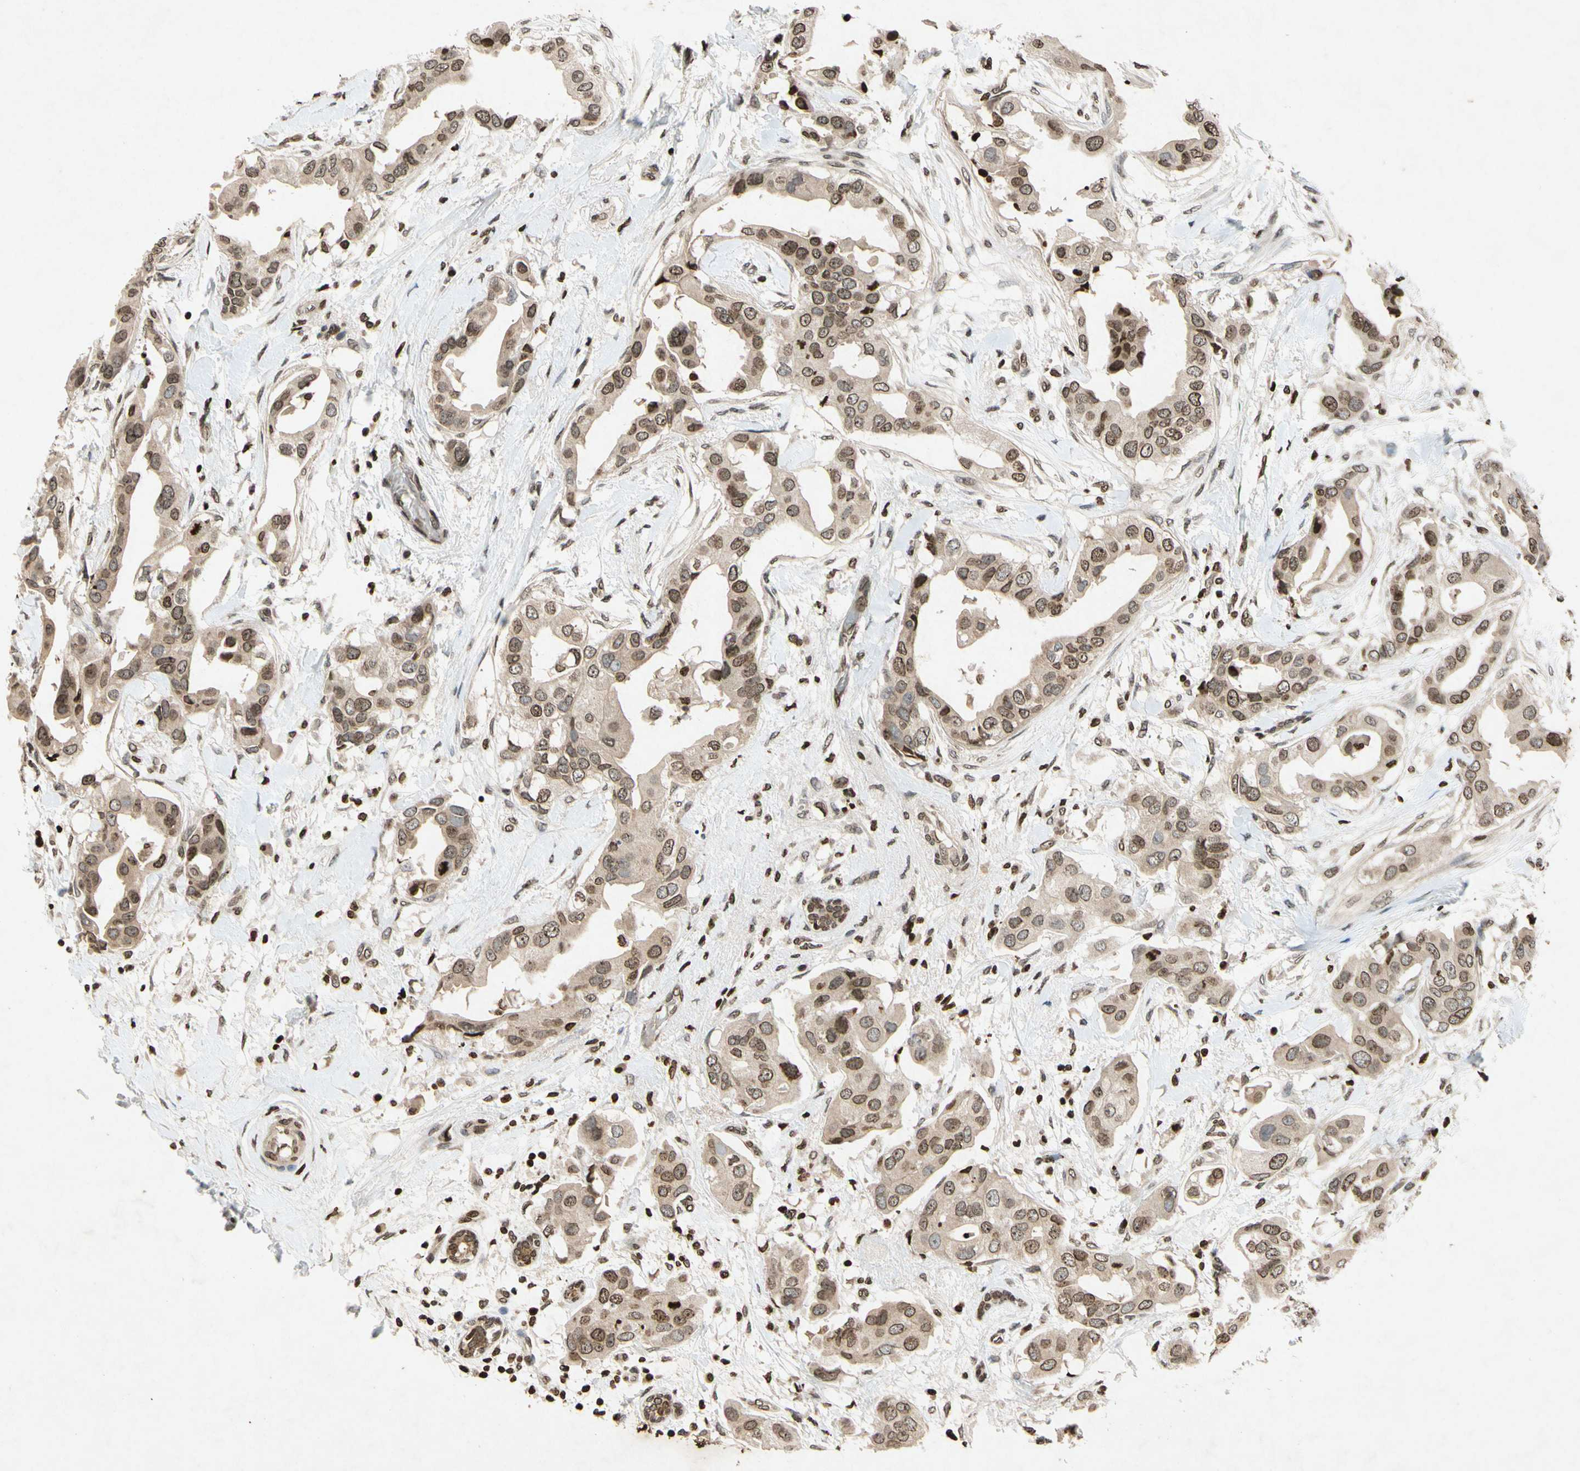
{"staining": {"intensity": "moderate", "quantity": ">75%", "location": "cytoplasmic/membranous,nuclear"}, "tissue": "breast cancer", "cell_type": "Tumor cells", "image_type": "cancer", "snomed": [{"axis": "morphology", "description": "Duct carcinoma"}, {"axis": "topography", "description": "Breast"}], "caption": "A brown stain labels moderate cytoplasmic/membranous and nuclear expression of a protein in intraductal carcinoma (breast) tumor cells.", "gene": "HOXB3", "patient": {"sex": "female", "age": 40}}